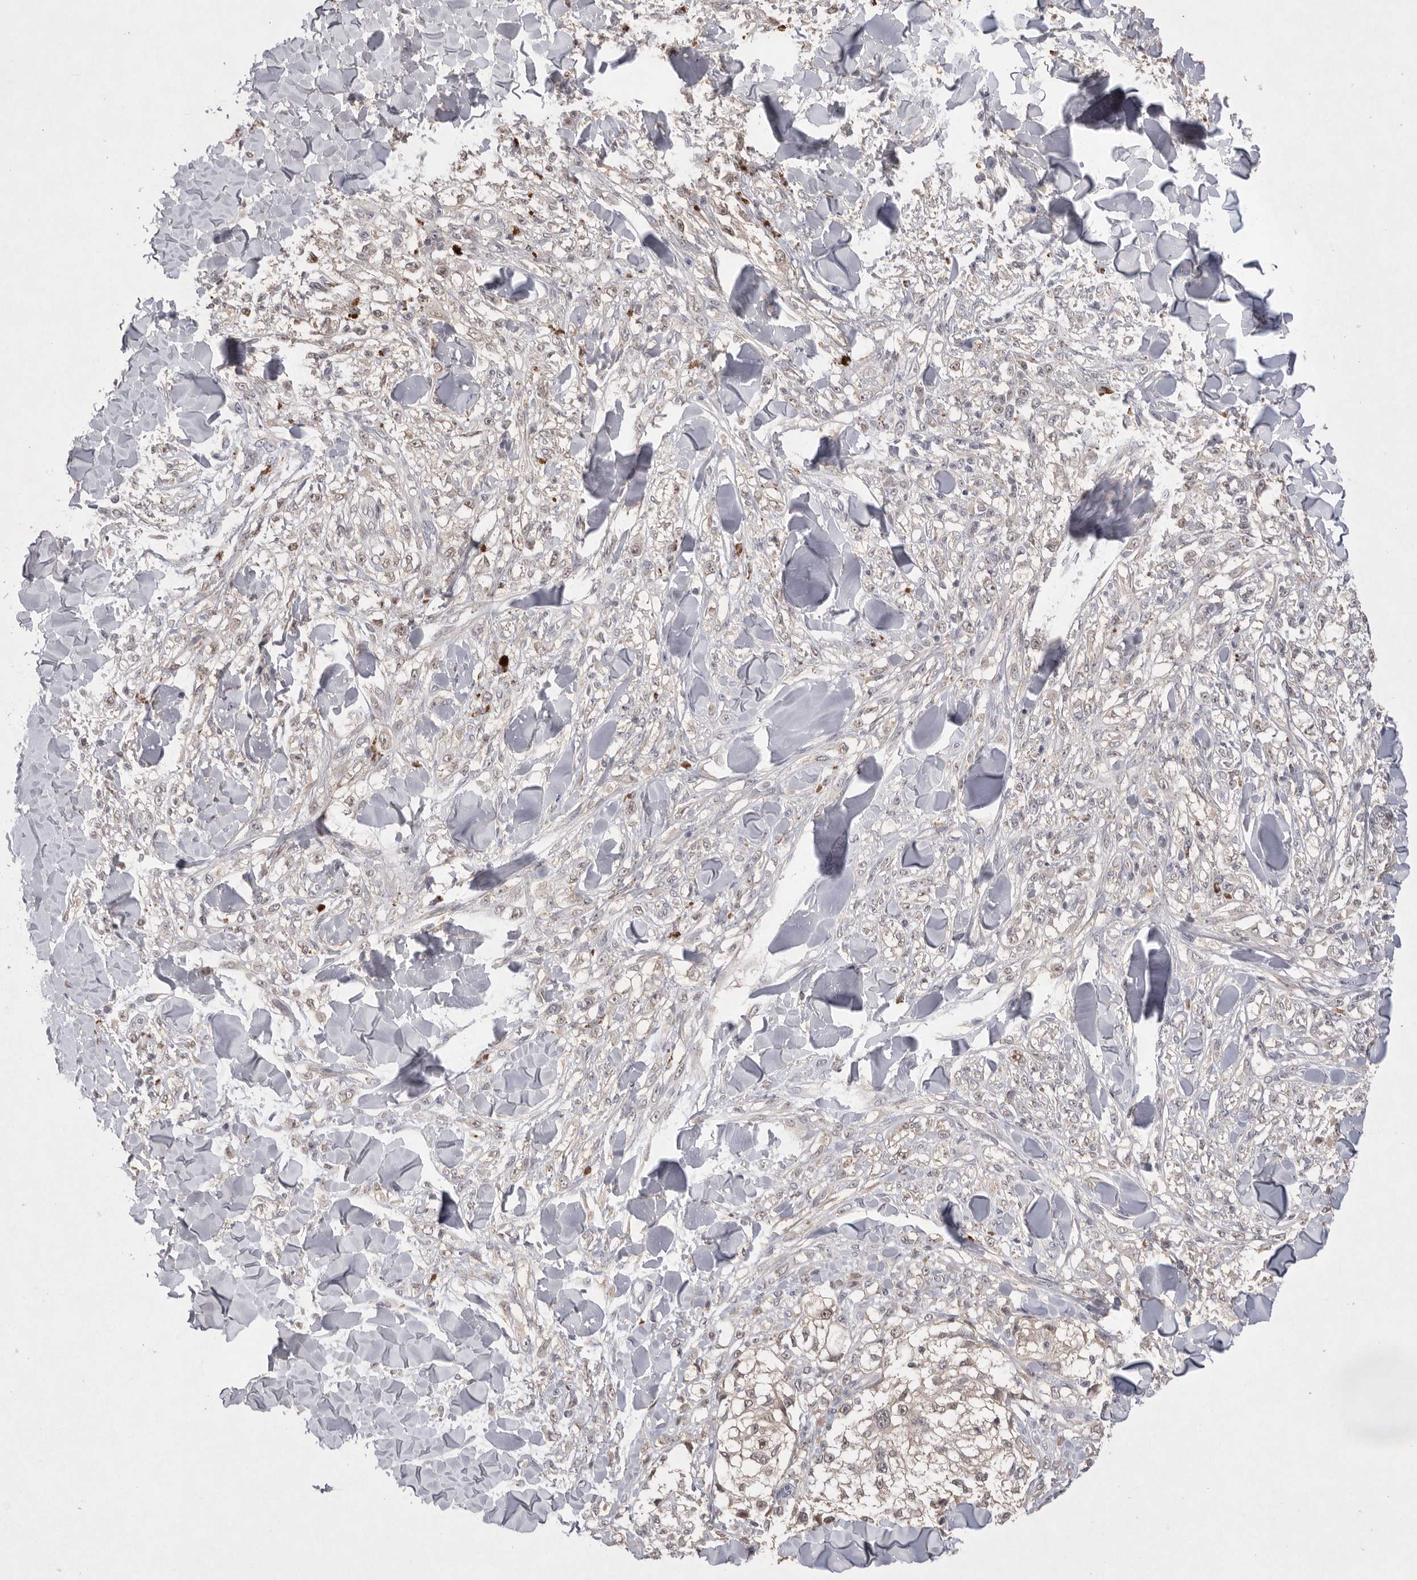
{"staining": {"intensity": "negative", "quantity": "none", "location": "none"}, "tissue": "melanoma", "cell_type": "Tumor cells", "image_type": "cancer", "snomed": [{"axis": "morphology", "description": "Malignant melanoma, NOS"}, {"axis": "topography", "description": "Skin of head"}], "caption": "Immunohistochemical staining of human malignant melanoma reveals no significant staining in tumor cells.", "gene": "HUS1", "patient": {"sex": "male", "age": 83}}